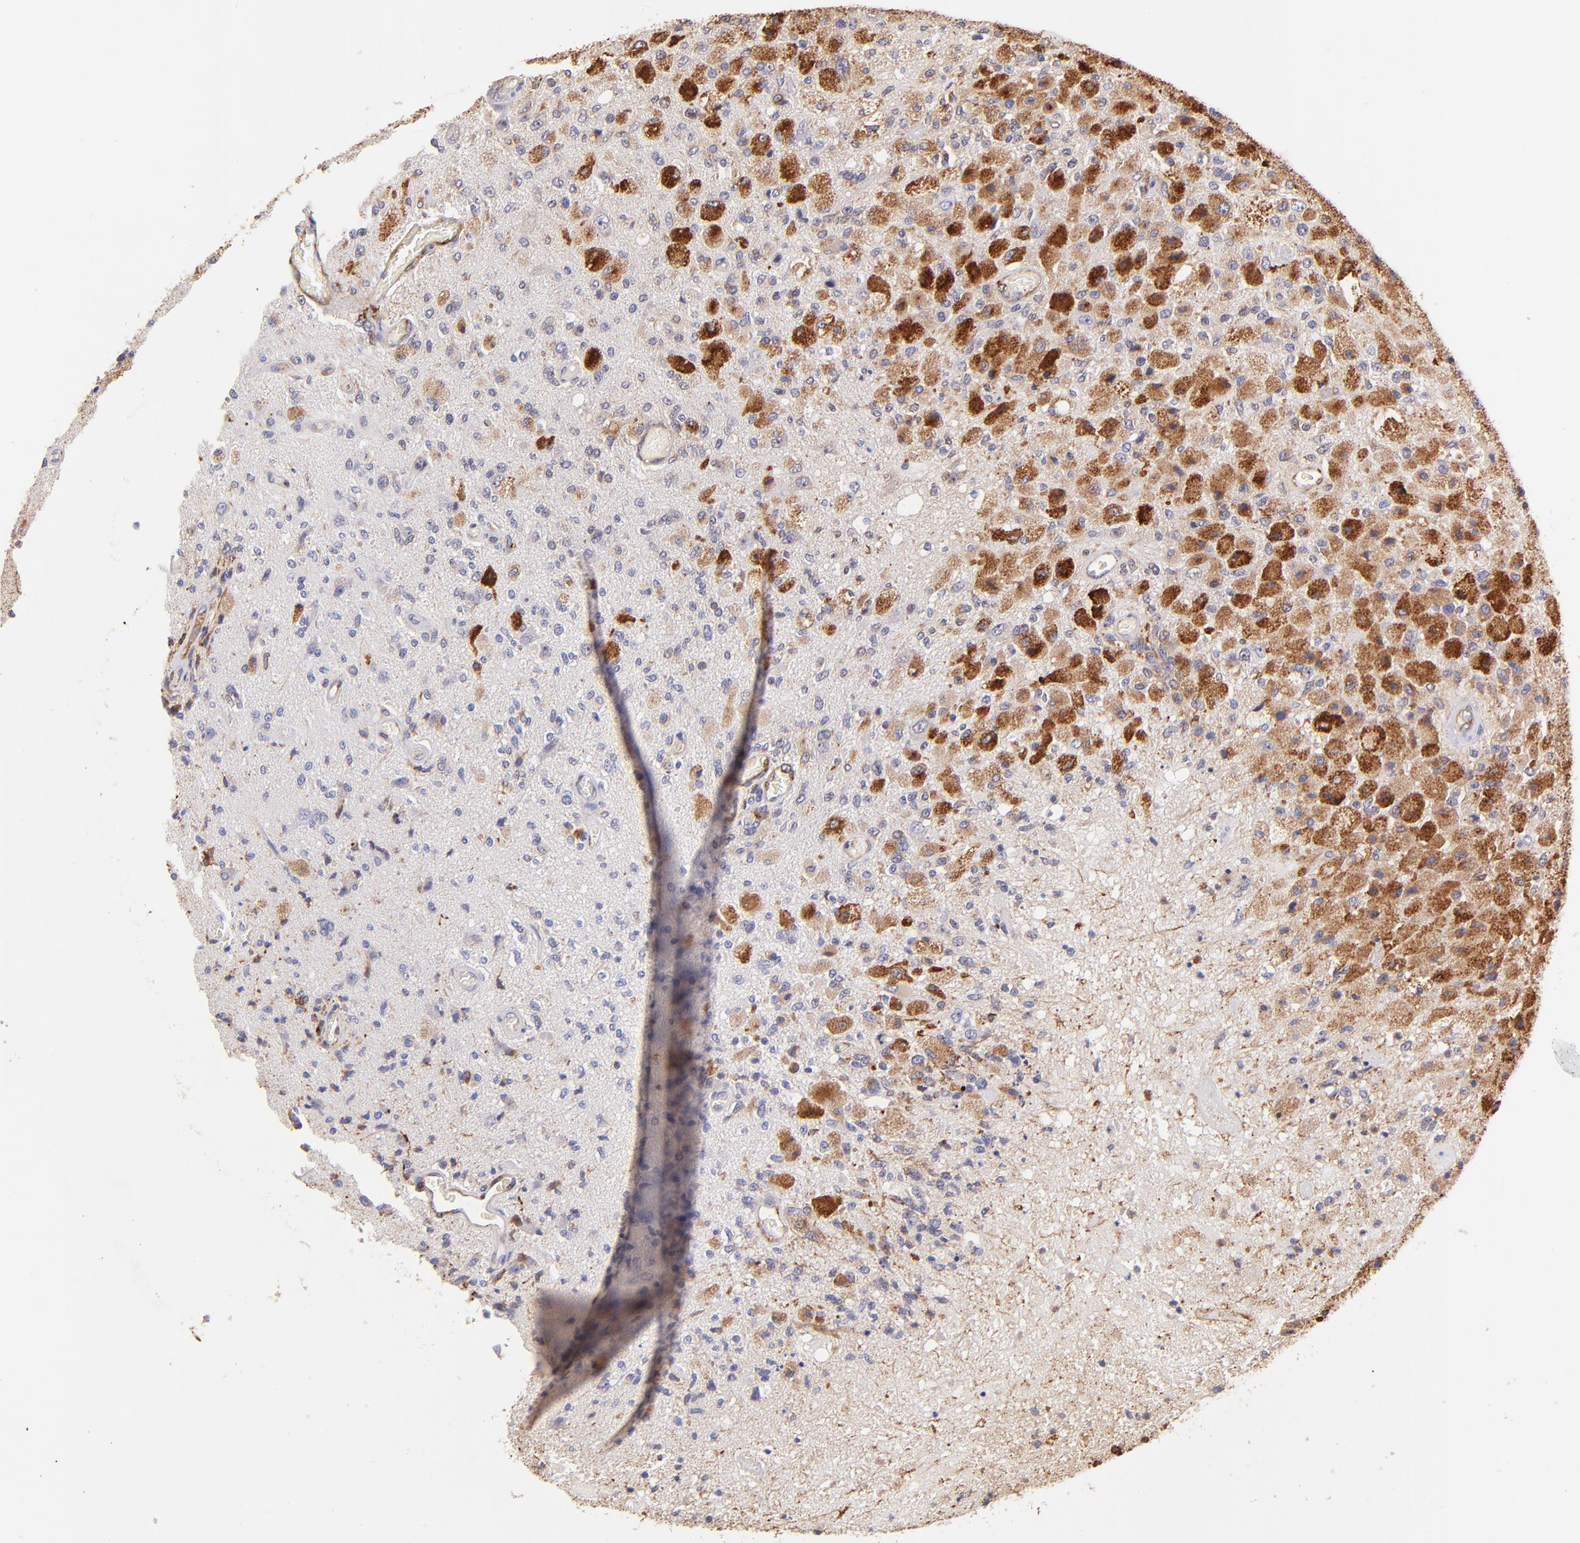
{"staining": {"intensity": "strong", "quantity": "25%-75%", "location": "cytoplasmic/membranous"}, "tissue": "glioma", "cell_type": "Tumor cells", "image_type": "cancer", "snomed": [{"axis": "morphology", "description": "Normal tissue, NOS"}, {"axis": "morphology", "description": "Glioma, malignant, High grade"}, {"axis": "topography", "description": "Cerebral cortex"}], "caption": "Protein staining demonstrates strong cytoplasmic/membranous expression in about 25%-75% of tumor cells in glioma. (Brightfield microscopy of DAB IHC at high magnification).", "gene": "SPARC", "patient": {"sex": "male", "age": 77}}